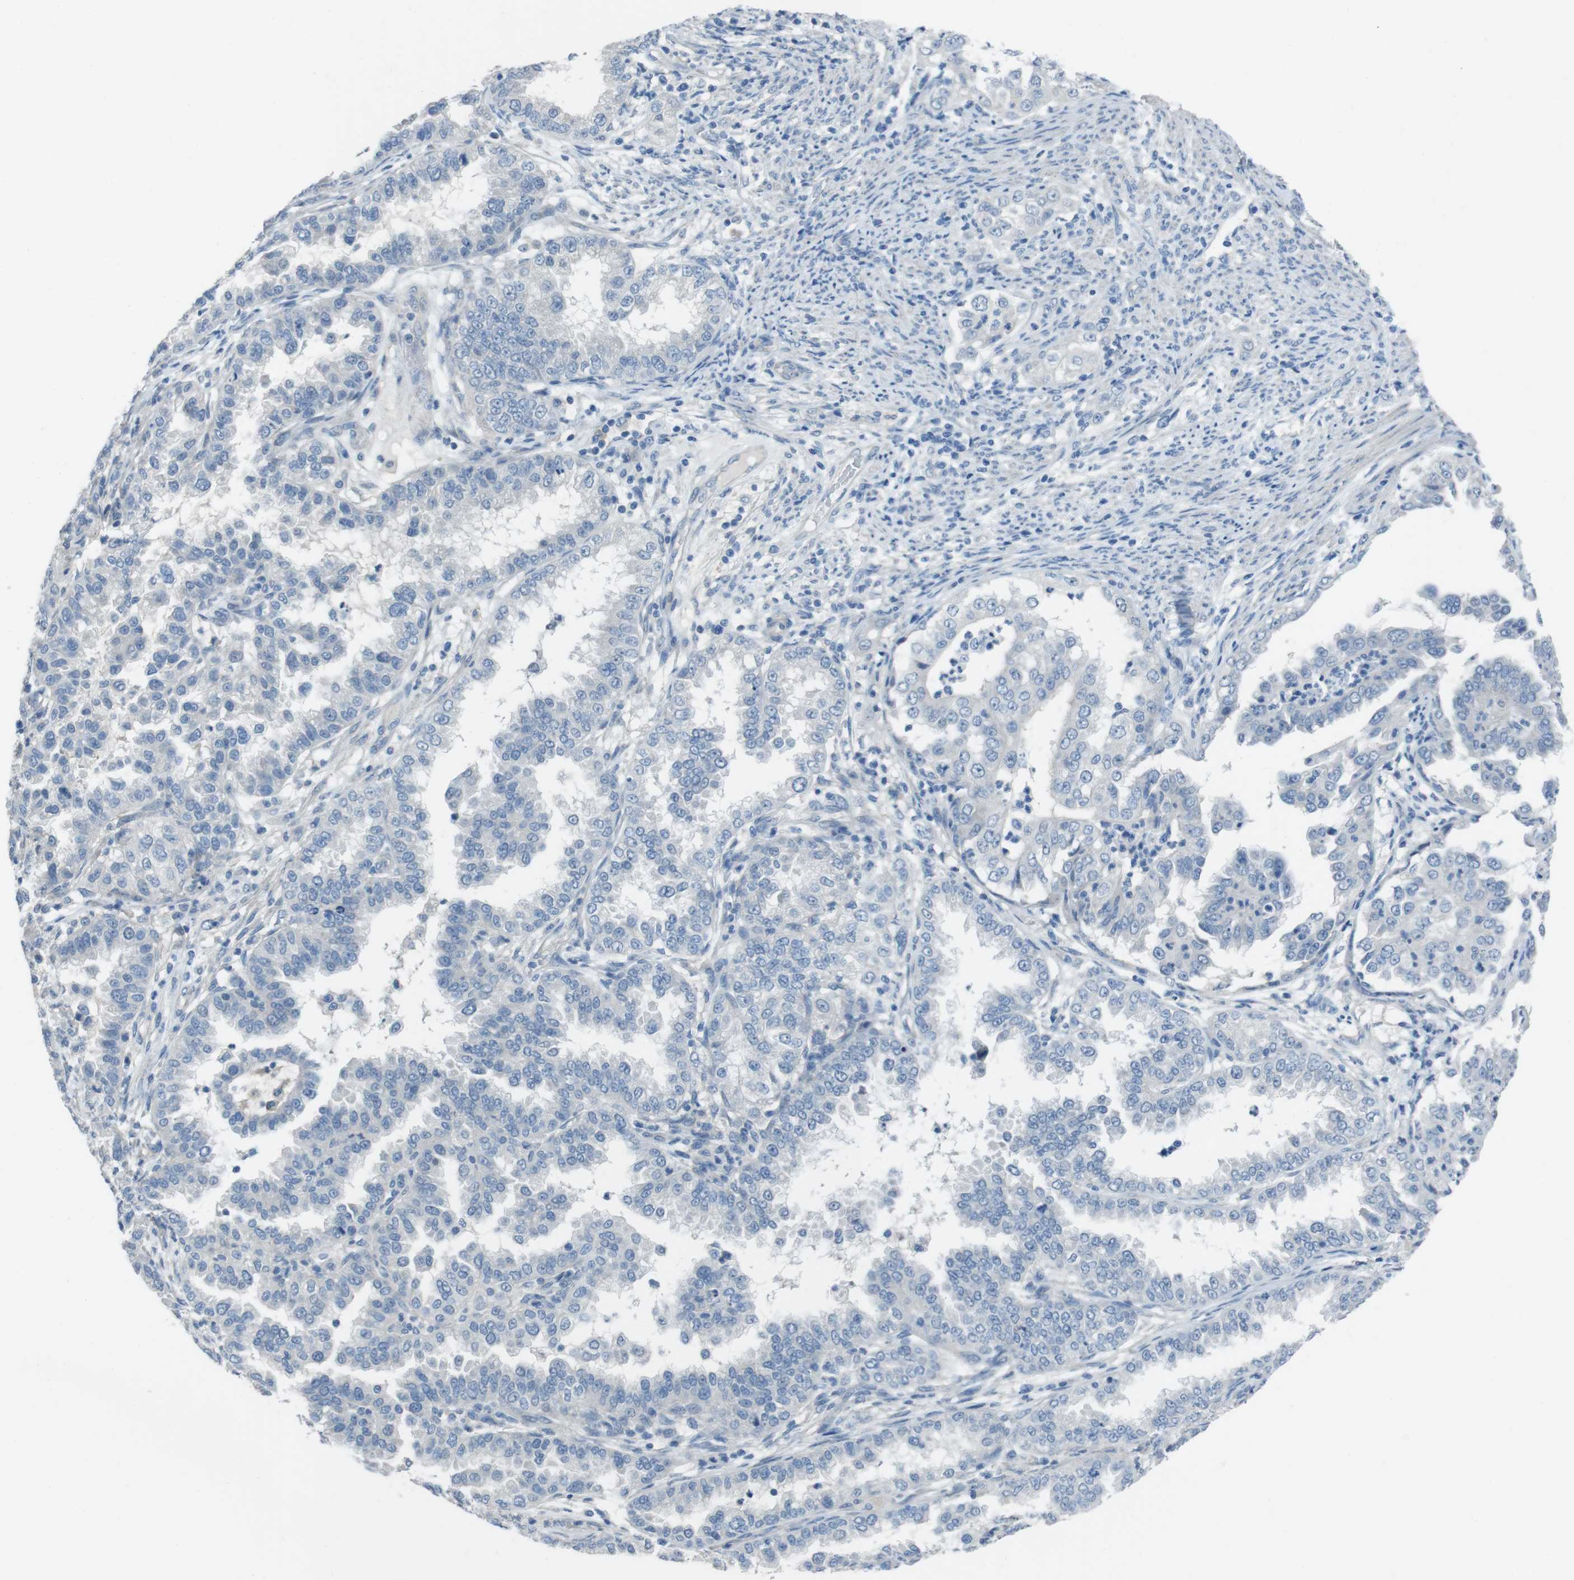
{"staining": {"intensity": "negative", "quantity": "none", "location": "none"}, "tissue": "endometrial cancer", "cell_type": "Tumor cells", "image_type": "cancer", "snomed": [{"axis": "morphology", "description": "Adenocarcinoma, NOS"}, {"axis": "topography", "description": "Endometrium"}], "caption": "Histopathology image shows no protein positivity in tumor cells of endometrial cancer tissue.", "gene": "CYP2C8", "patient": {"sex": "female", "age": 85}}